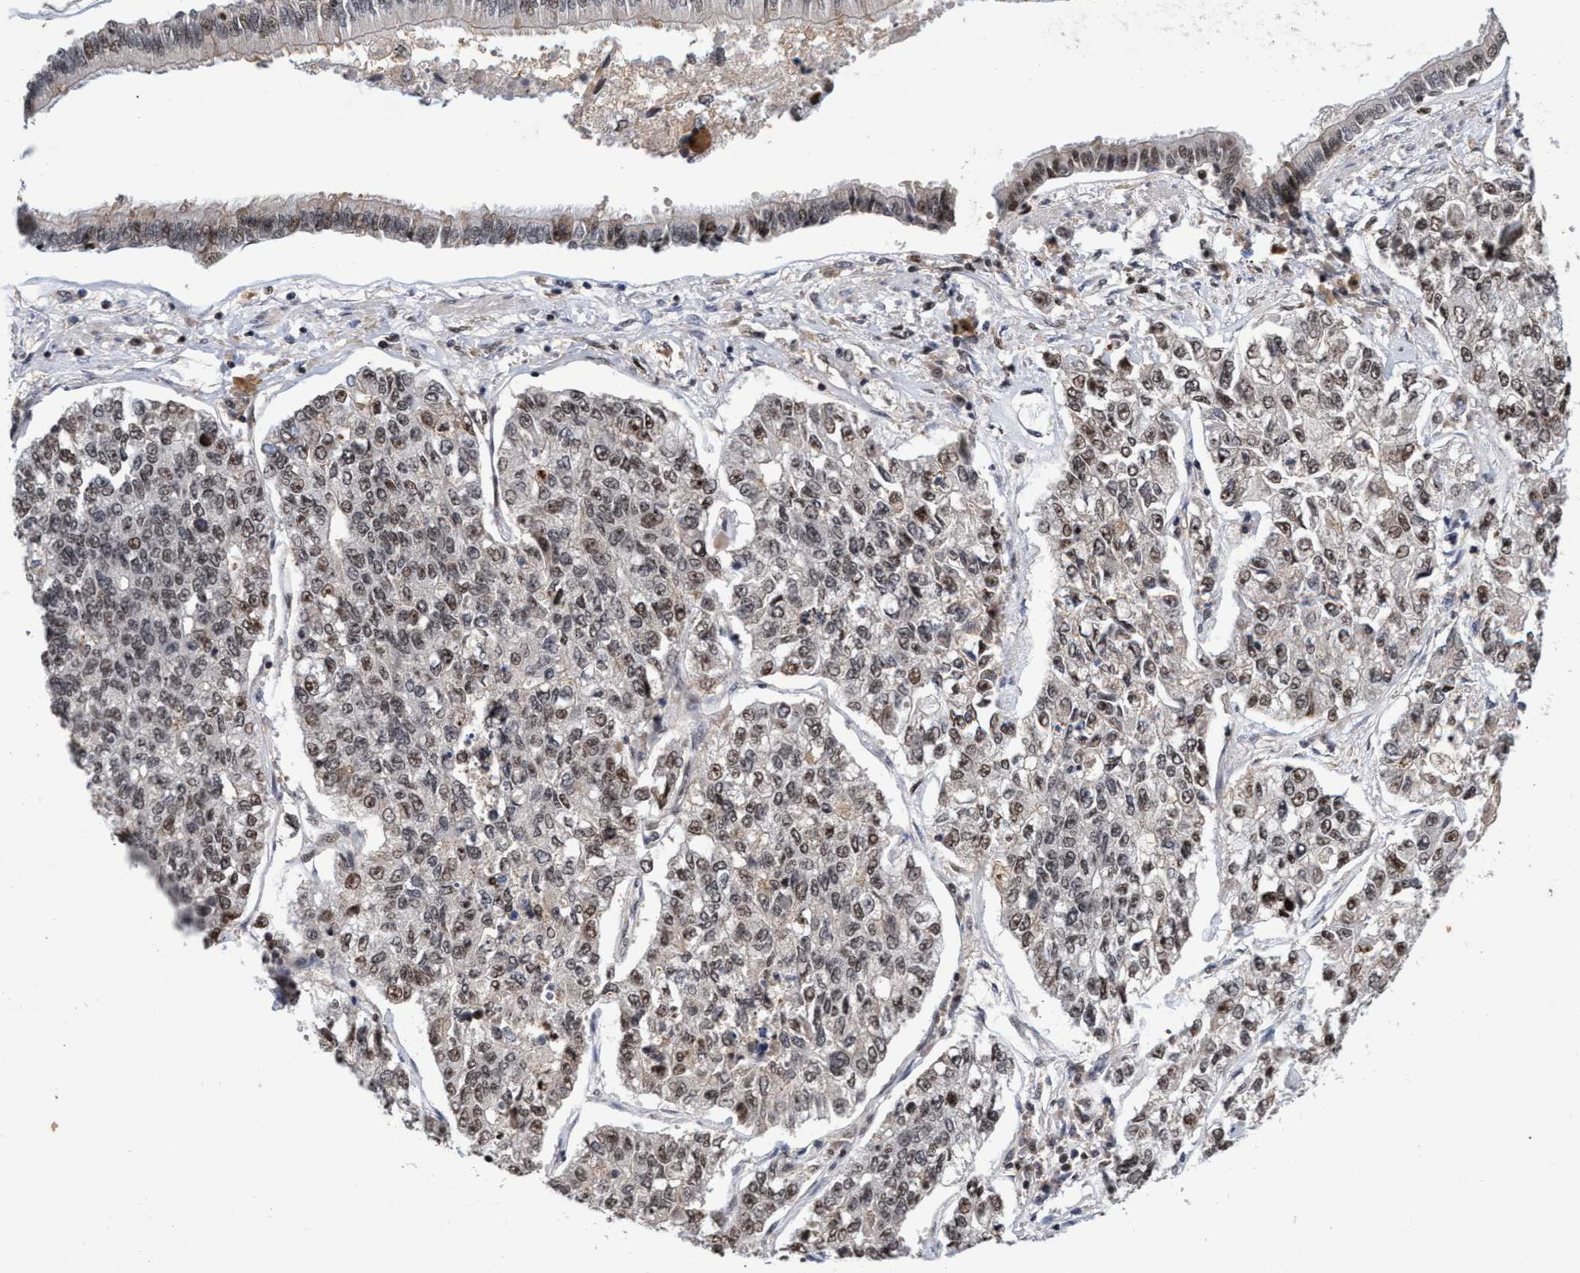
{"staining": {"intensity": "weak", "quantity": ">75%", "location": "nuclear"}, "tissue": "lung cancer", "cell_type": "Tumor cells", "image_type": "cancer", "snomed": [{"axis": "morphology", "description": "Adenocarcinoma, NOS"}, {"axis": "topography", "description": "Lung"}], "caption": "Adenocarcinoma (lung) stained for a protein shows weak nuclear positivity in tumor cells. Immunohistochemistry (ihc) stains the protein in brown and the nuclei are stained blue.", "gene": "GTF2F1", "patient": {"sex": "male", "age": 49}}